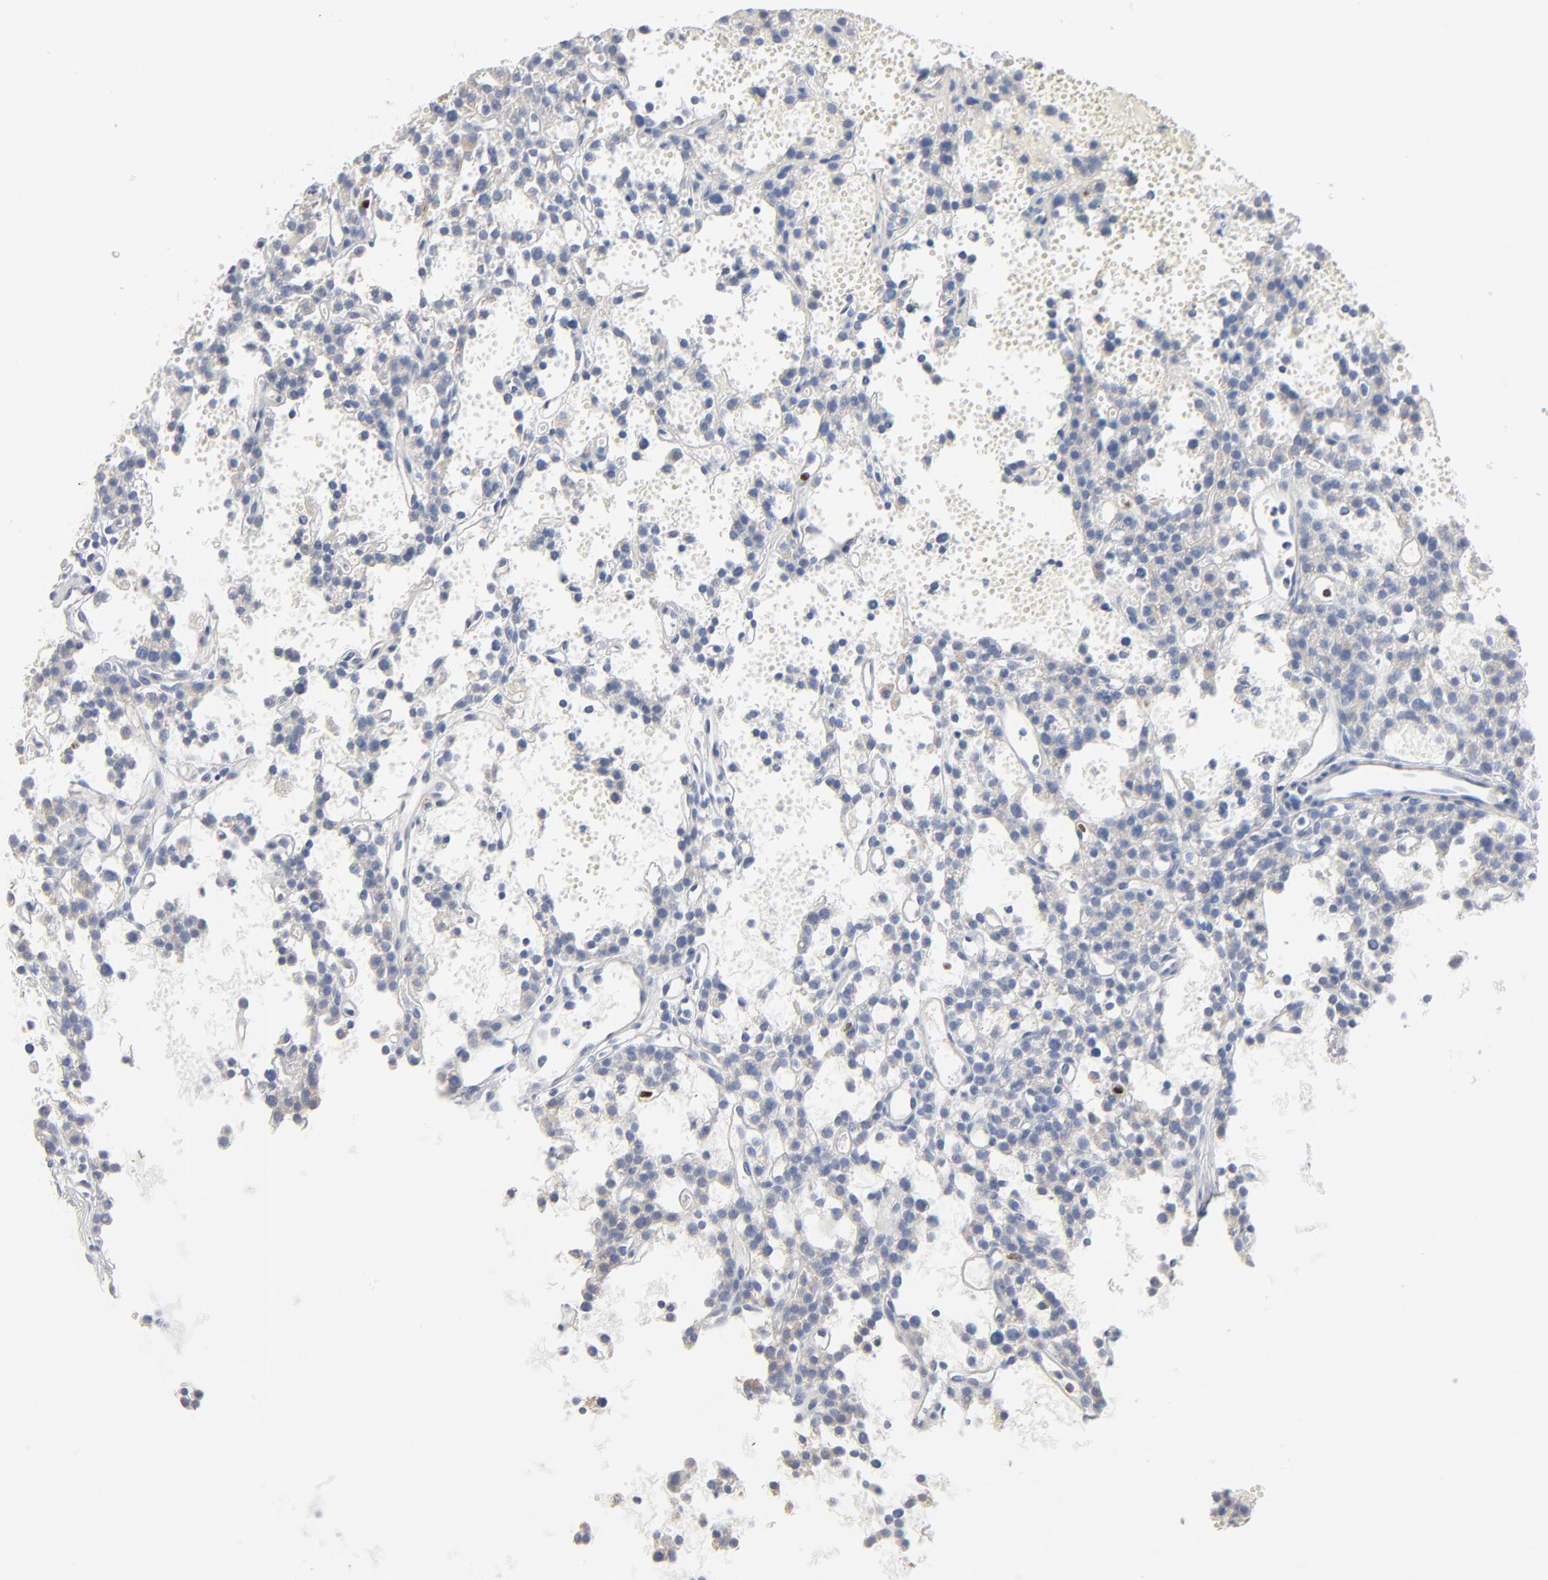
{"staining": {"intensity": "negative", "quantity": "none", "location": "none"}, "tissue": "parathyroid gland", "cell_type": "Glandular cells", "image_type": "normal", "snomed": [{"axis": "morphology", "description": "Normal tissue, NOS"}, {"axis": "topography", "description": "Parathyroid gland"}], "caption": "IHC of normal parathyroid gland demonstrates no expression in glandular cells. (DAB IHC, high magnification).", "gene": "GZMB", "patient": {"sex": "male", "age": 25}}